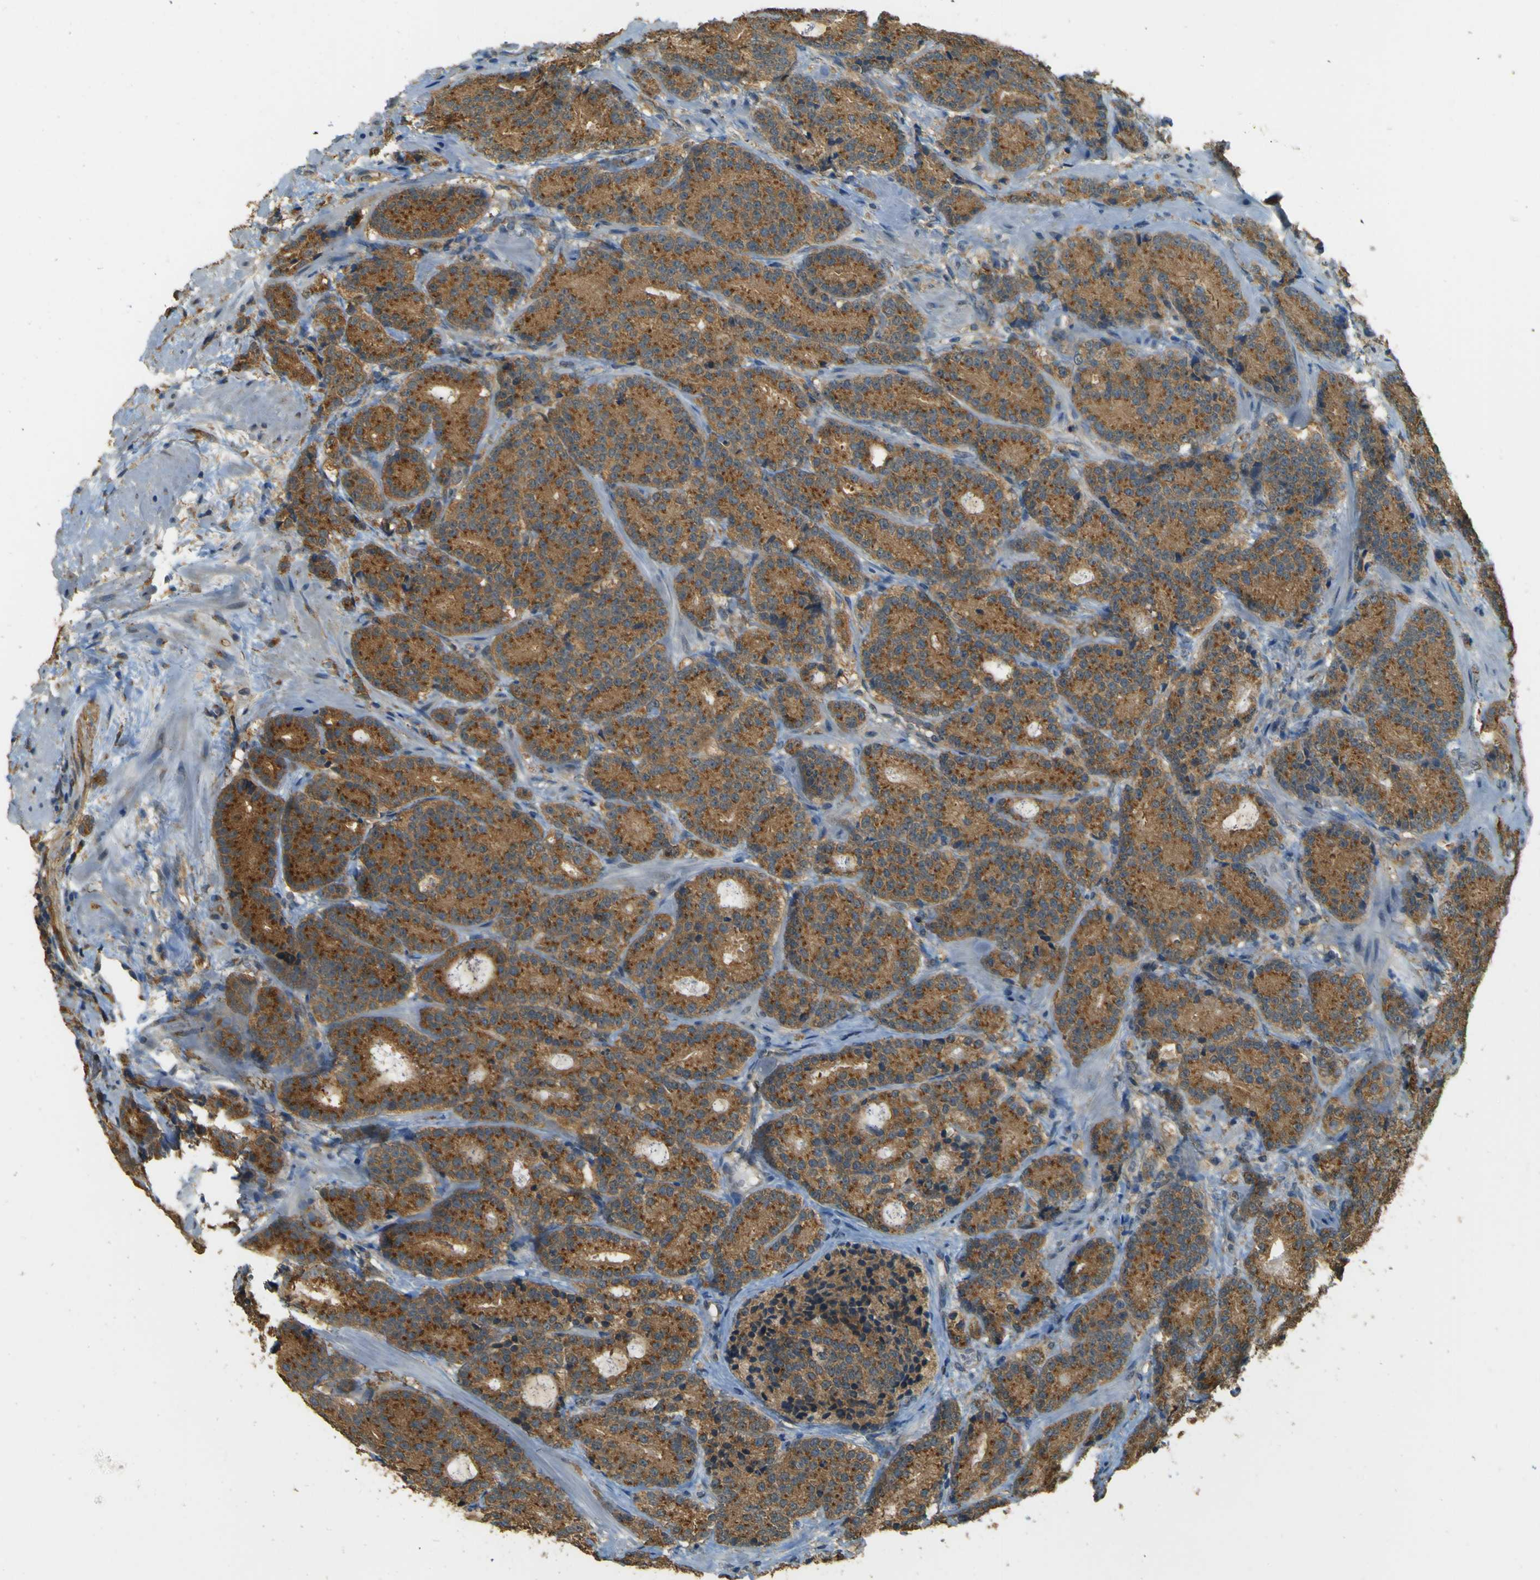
{"staining": {"intensity": "strong", "quantity": ">75%", "location": "cytoplasmic/membranous"}, "tissue": "prostate cancer", "cell_type": "Tumor cells", "image_type": "cancer", "snomed": [{"axis": "morphology", "description": "Adenocarcinoma, High grade"}, {"axis": "topography", "description": "Prostate"}], "caption": "This is a photomicrograph of immunohistochemistry (IHC) staining of prostate cancer, which shows strong staining in the cytoplasmic/membranous of tumor cells.", "gene": "GOLGA1", "patient": {"sex": "male", "age": 61}}